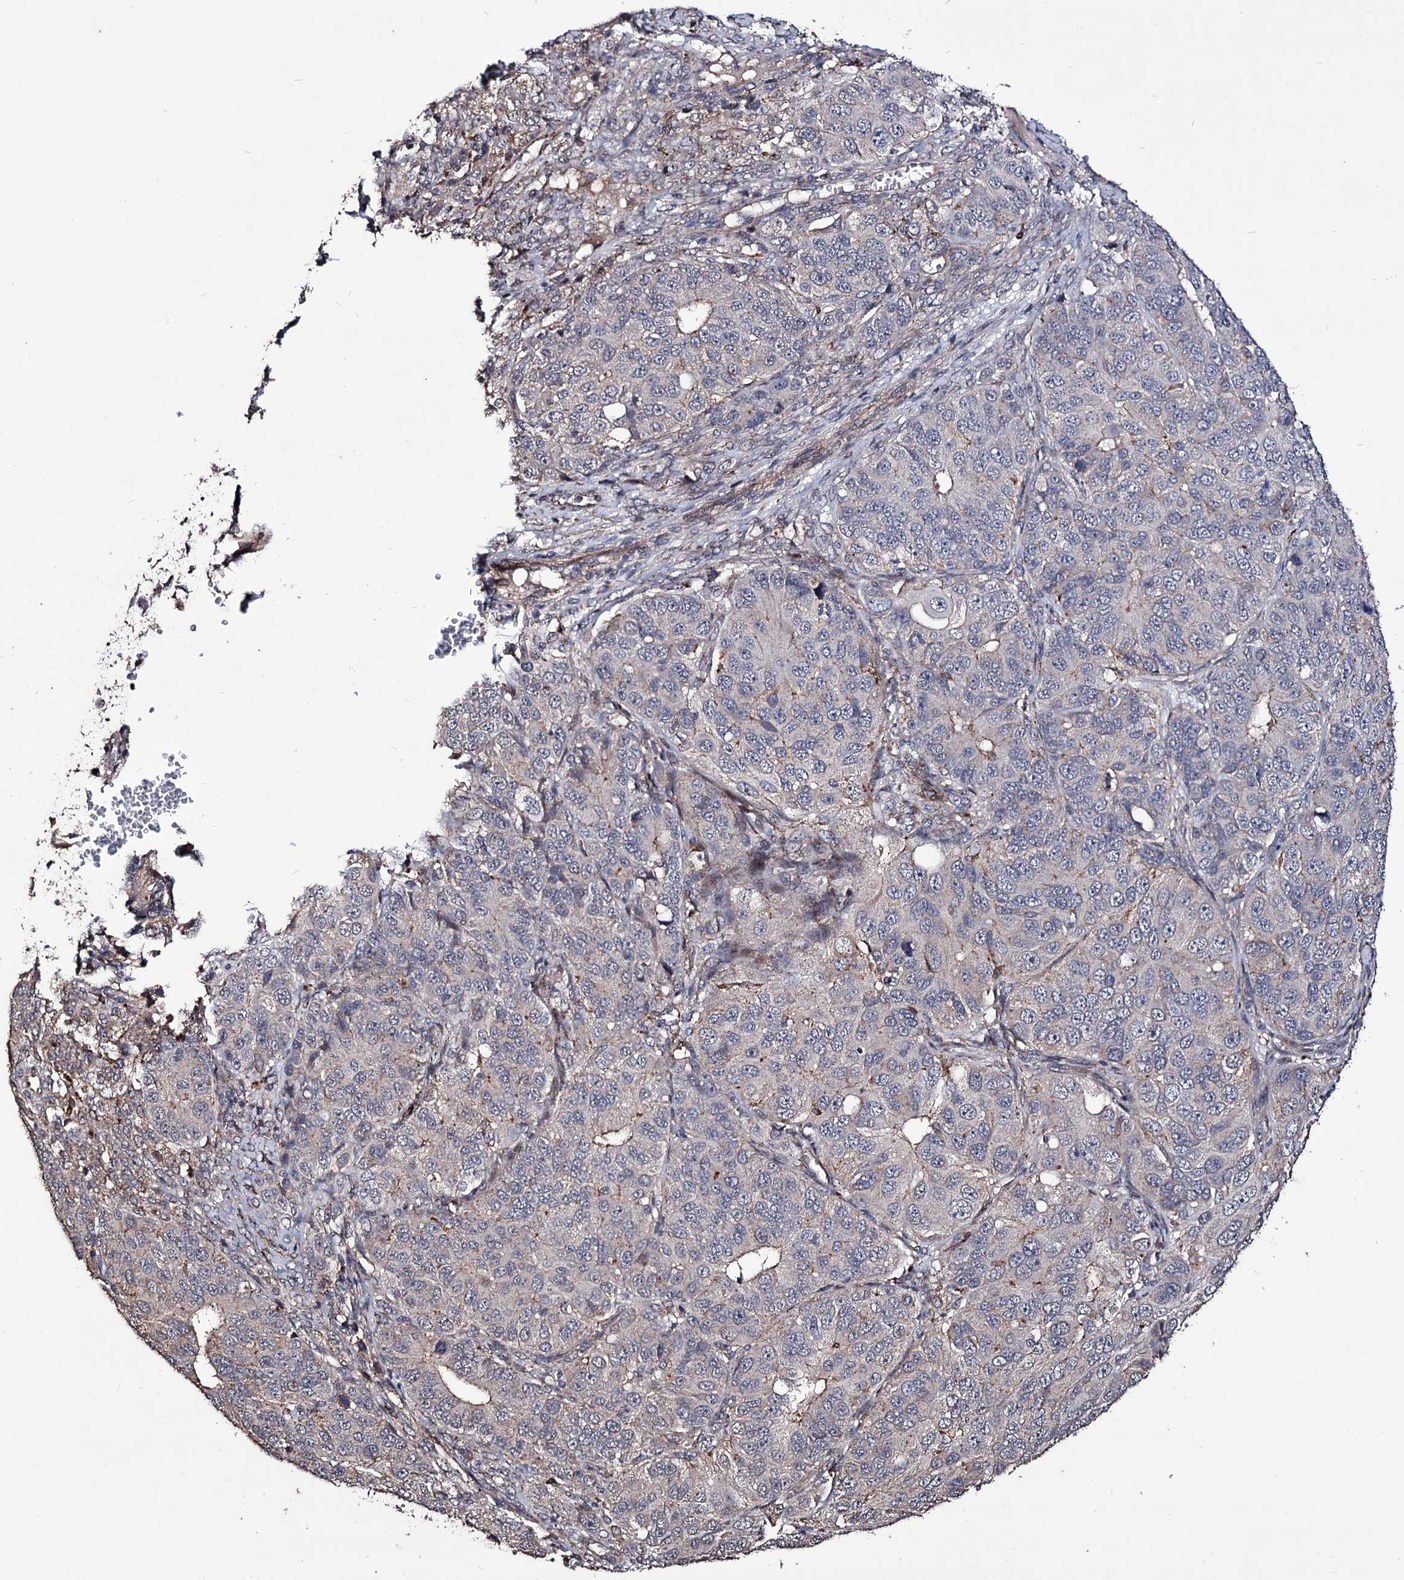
{"staining": {"intensity": "weak", "quantity": "<25%", "location": "cytoplasmic/membranous"}, "tissue": "ovarian cancer", "cell_type": "Tumor cells", "image_type": "cancer", "snomed": [{"axis": "morphology", "description": "Carcinoma, endometroid"}, {"axis": "topography", "description": "Ovary"}], "caption": "Histopathology image shows no protein positivity in tumor cells of endometroid carcinoma (ovarian) tissue. (Stains: DAB (3,3'-diaminobenzidine) IHC with hematoxylin counter stain, Microscopy: brightfield microscopy at high magnification).", "gene": "MICAL2", "patient": {"sex": "female", "age": 51}}